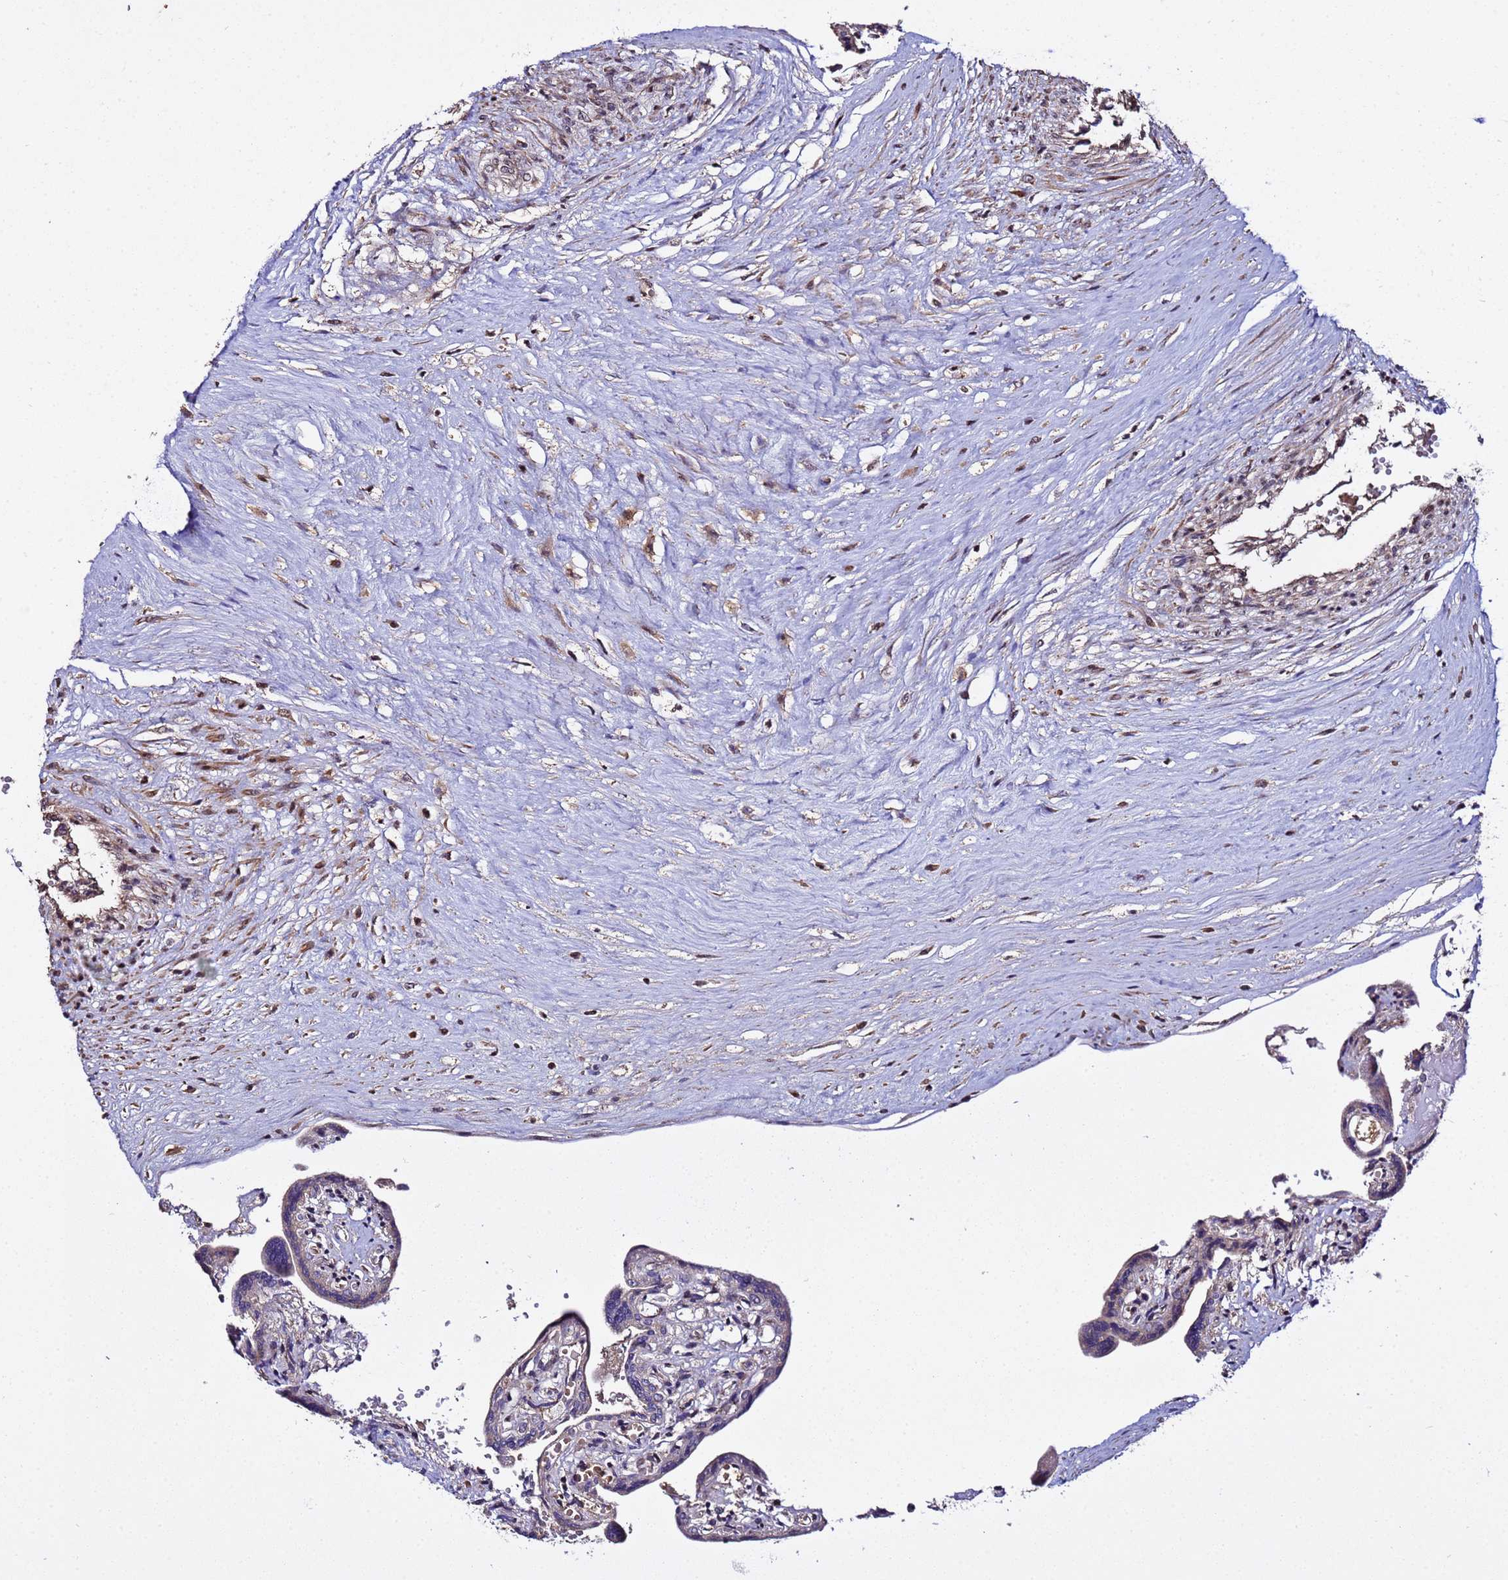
{"staining": {"intensity": "moderate", "quantity": ">75%", "location": "cytoplasmic/membranous"}, "tissue": "placenta", "cell_type": "Decidual cells", "image_type": "normal", "snomed": [{"axis": "morphology", "description": "Normal tissue, NOS"}, {"axis": "topography", "description": "Placenta"}], "caption": "DAB (3,3'-diaminobenzidine) immunohistochemical staining of unremarkable human placenta shows moderate cytoplasmic/membranous protein expression in approximately >75% of decidual cells.", "gene": "WNK4", "patient": {"sex": "female", "age": 37}}